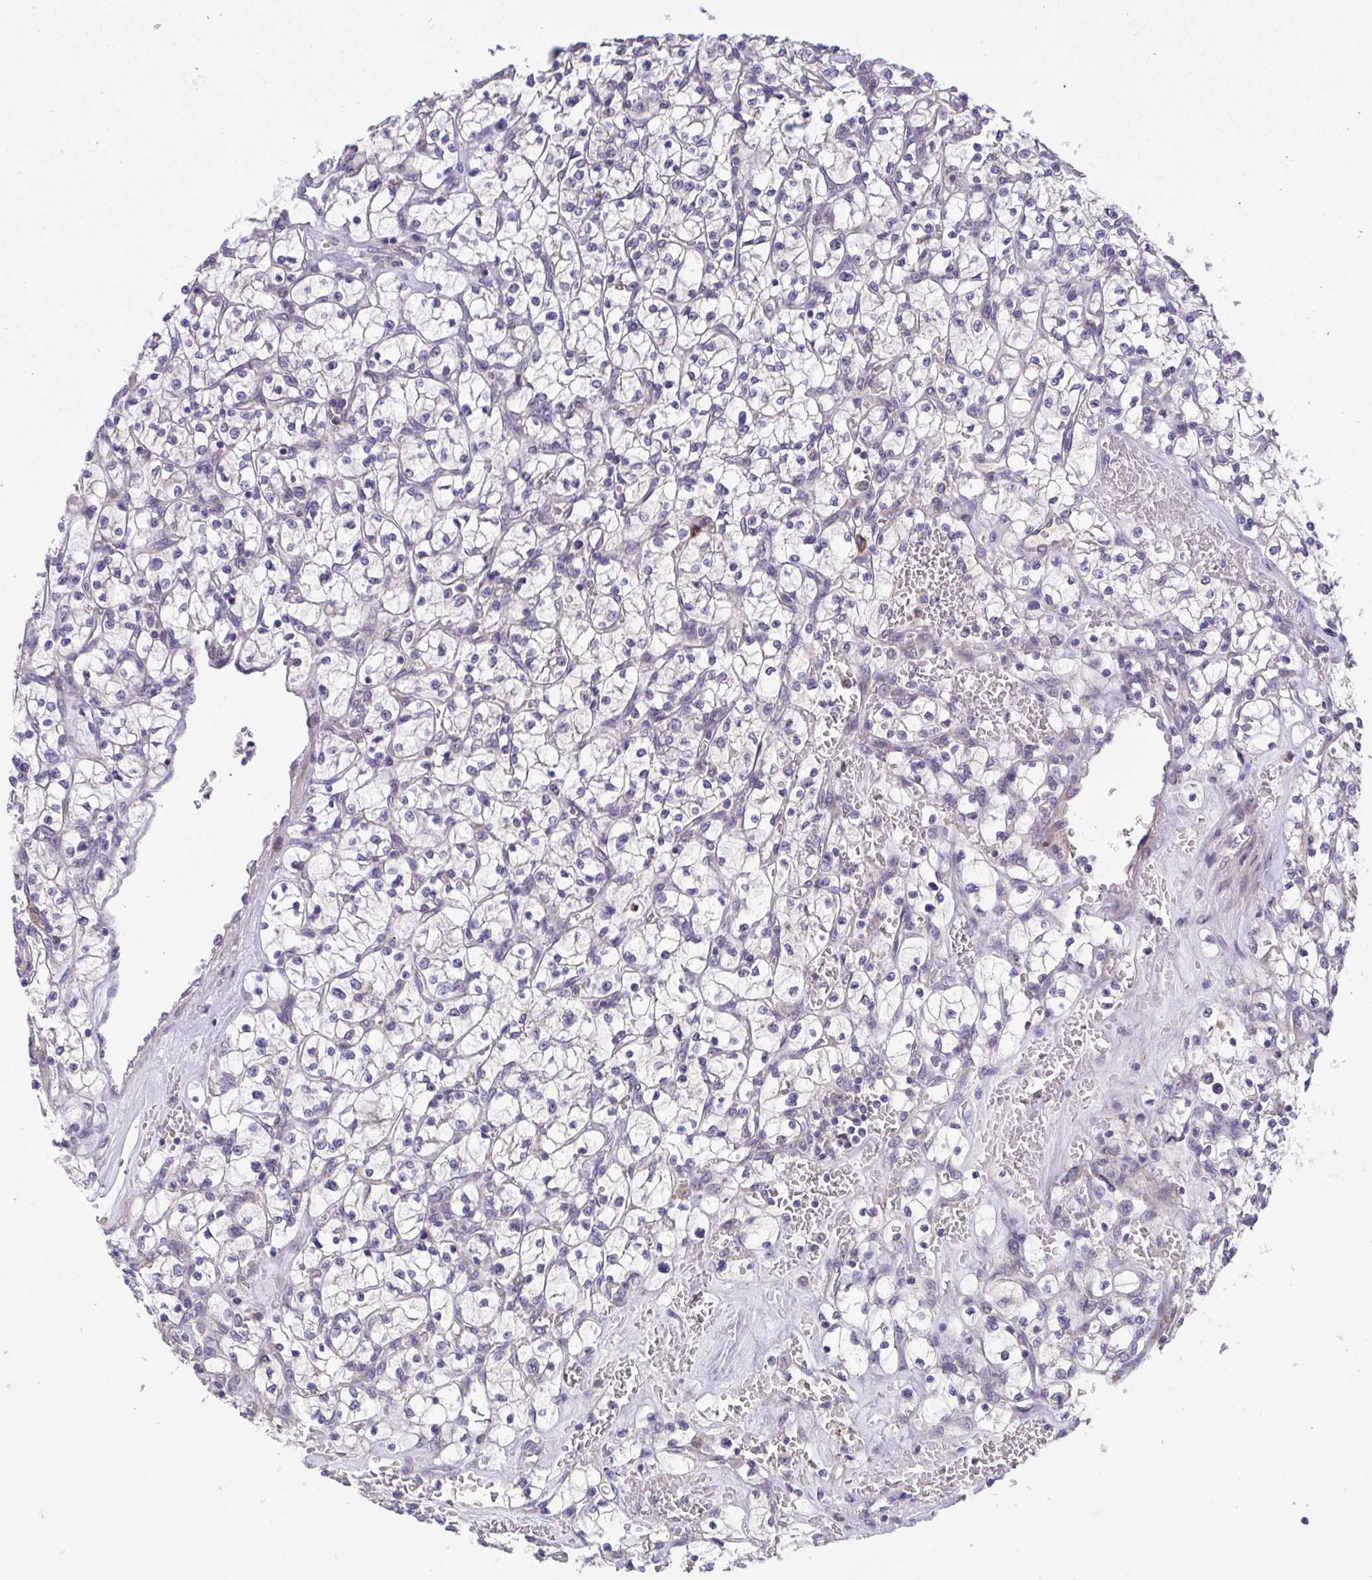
{"staining": {"intensity": "negative", "quantity": "none", "location": "none"}, "tissue": "renal cancer", "cell_type": "Tumor cells", "image_type": "cancer", "snomed": [{"axis": "morphology", "description": "Adenocarcinoma, NOS"}, {"axis": "topography", "description": "Kidney"}], "caption": "The histopathology image displays no staining of tumor cells in renal cancer.", "gene": "SUSD4", "patient": {"sex": "female", "age": 64}}